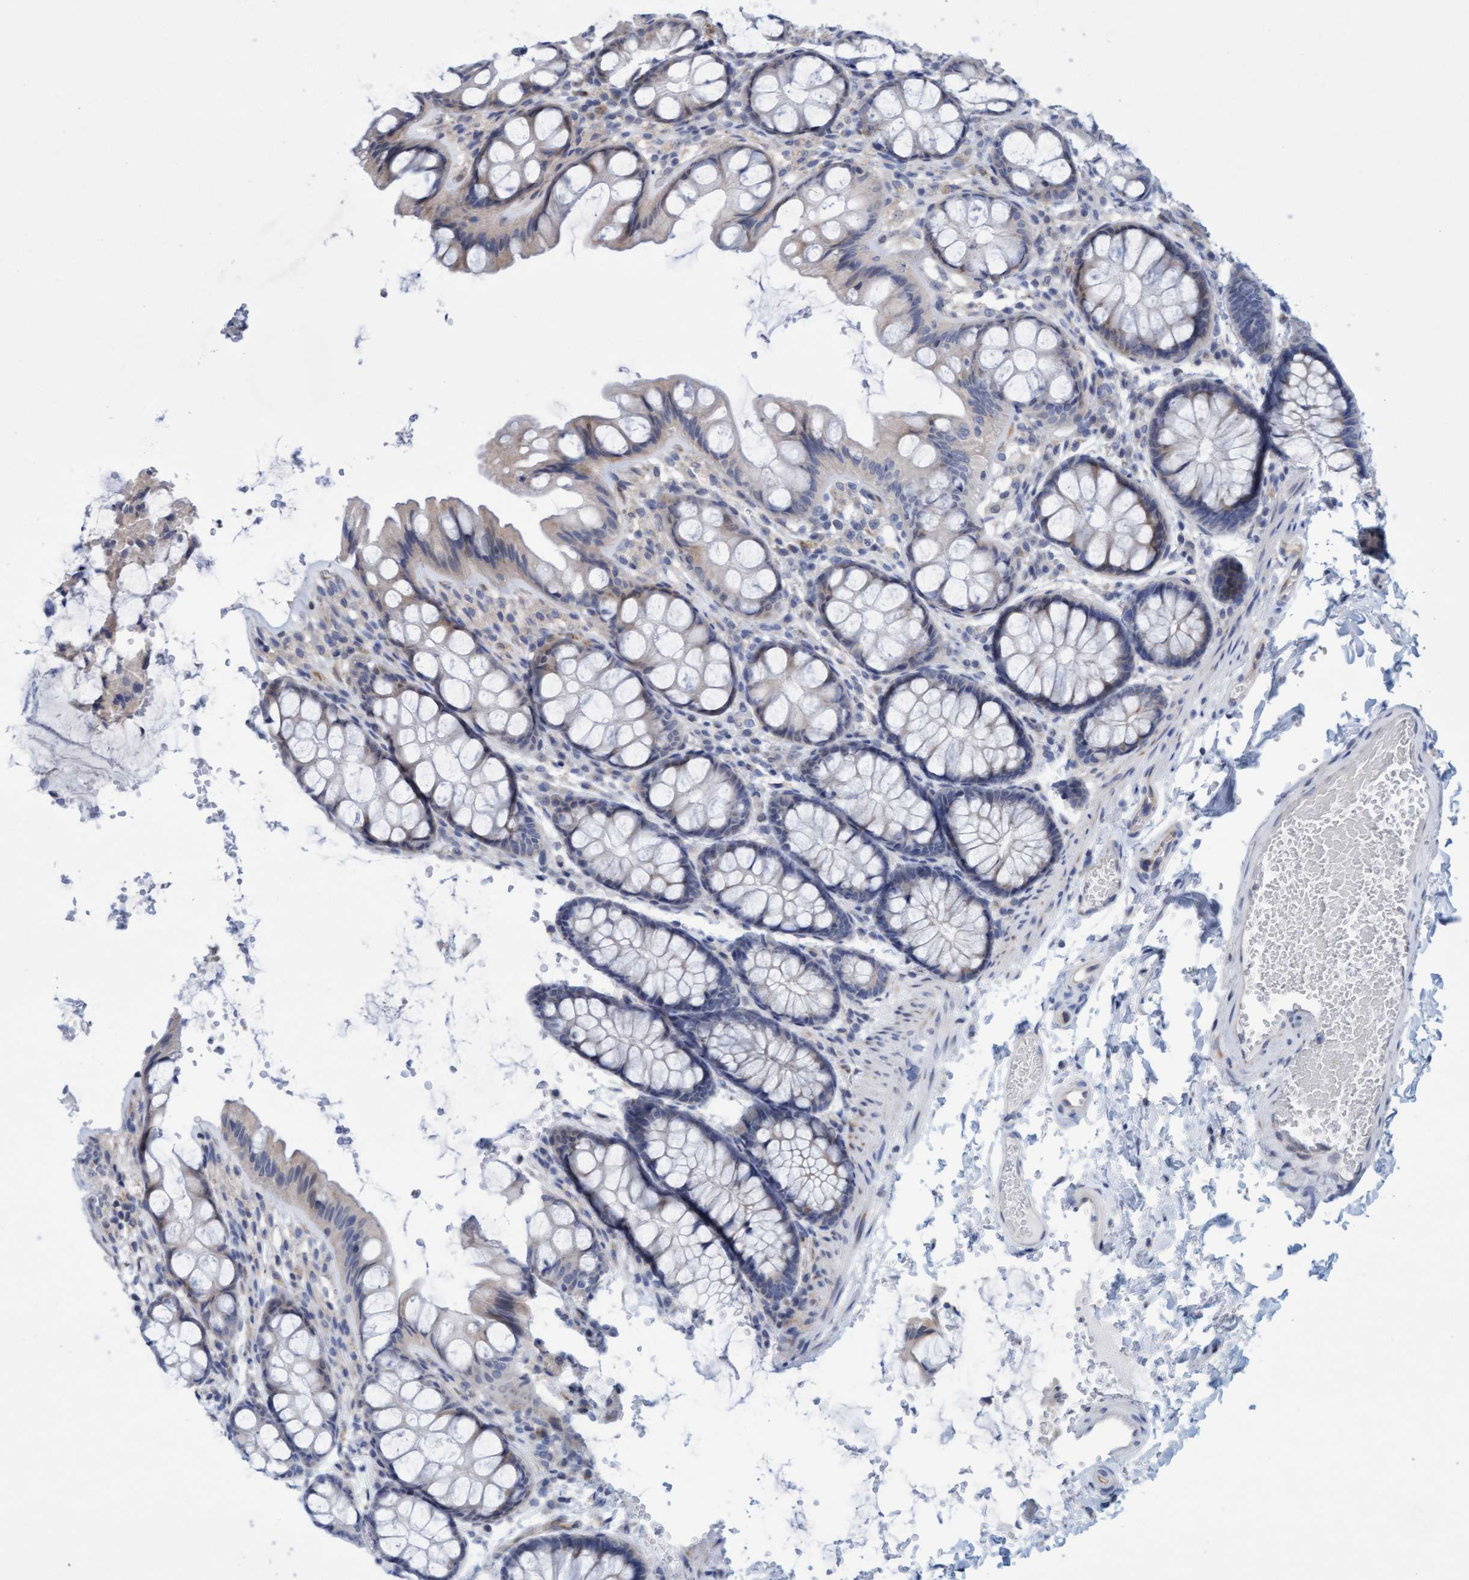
{"staining": {"intensity": "weak", "quantity": ">75%", "location": "cytoplasmic/membranous"}, "tissue": "colon", "cell_type": "Endothelial cells", "image_type": "normal", "snomed": [{"axis": "morphology", "description": "Normal tissue, NOS"}, {"axis": "topography", "description": "Colon"}], "caption": "IHC of normal colon shows low levels of weak cytoplasmic/membranous expression in approximately >75% of endothelial cells.", "gene": "SLC28A3", "patient": {"sex": "male", "age": 47}}